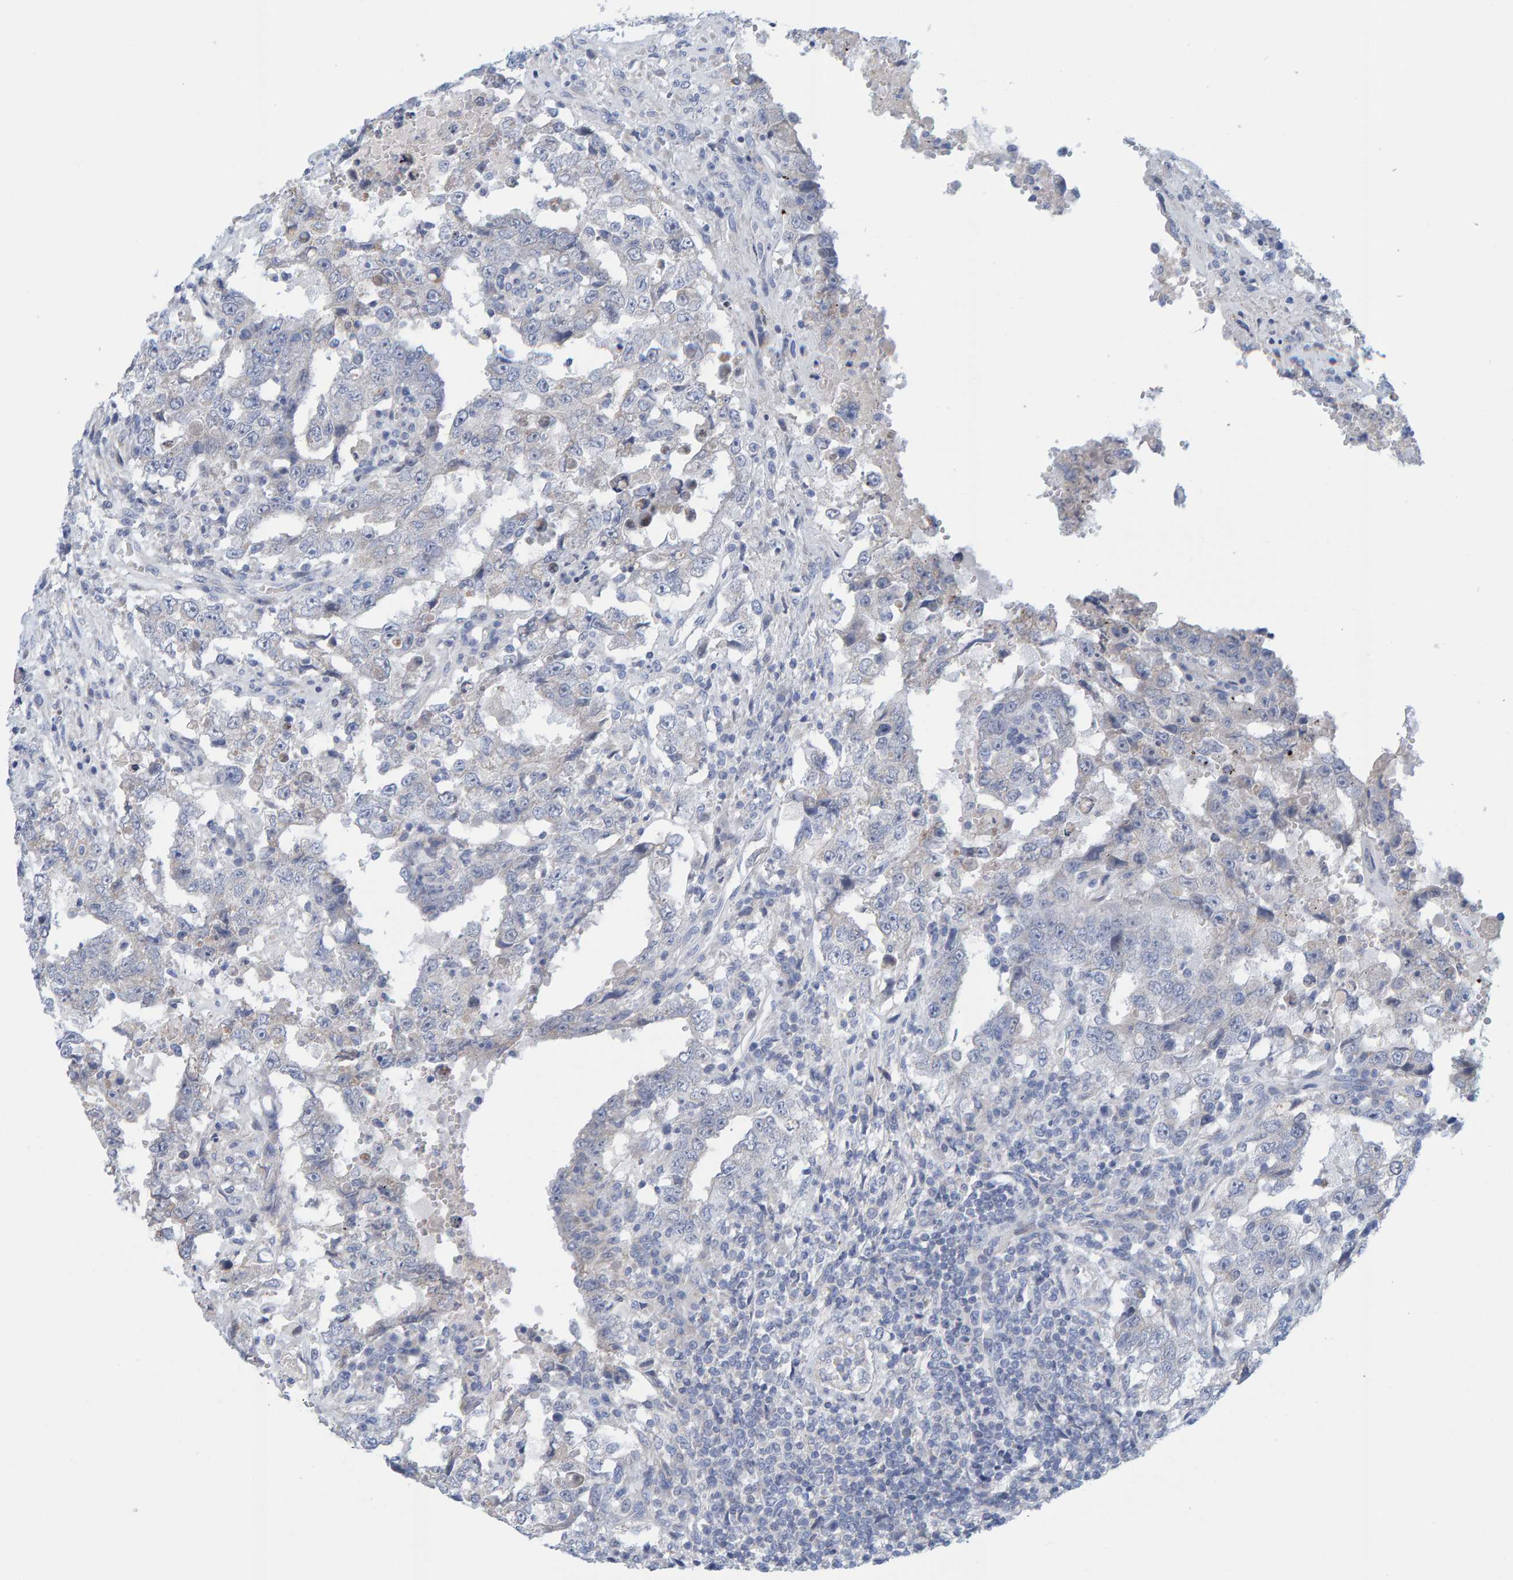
{"staining": {"intensity": "negative", "quantity": "none", "location": "none"}, "tissue": "testis cancer", "cell_type": "Tumor cells", "image_type": "cancer", "snomed": [{"axis": "morphology", "description": "Carcinoma, Embryonal, NOS"}, {"axis": "topography", "description": "Testis"}], "caption": "Human testis embryonal carcinoma stained for a protein using IHC displays no expression in tumor cells.", "gene": "ZC3H3", "patient": {"sex": "male", "age": 26}}